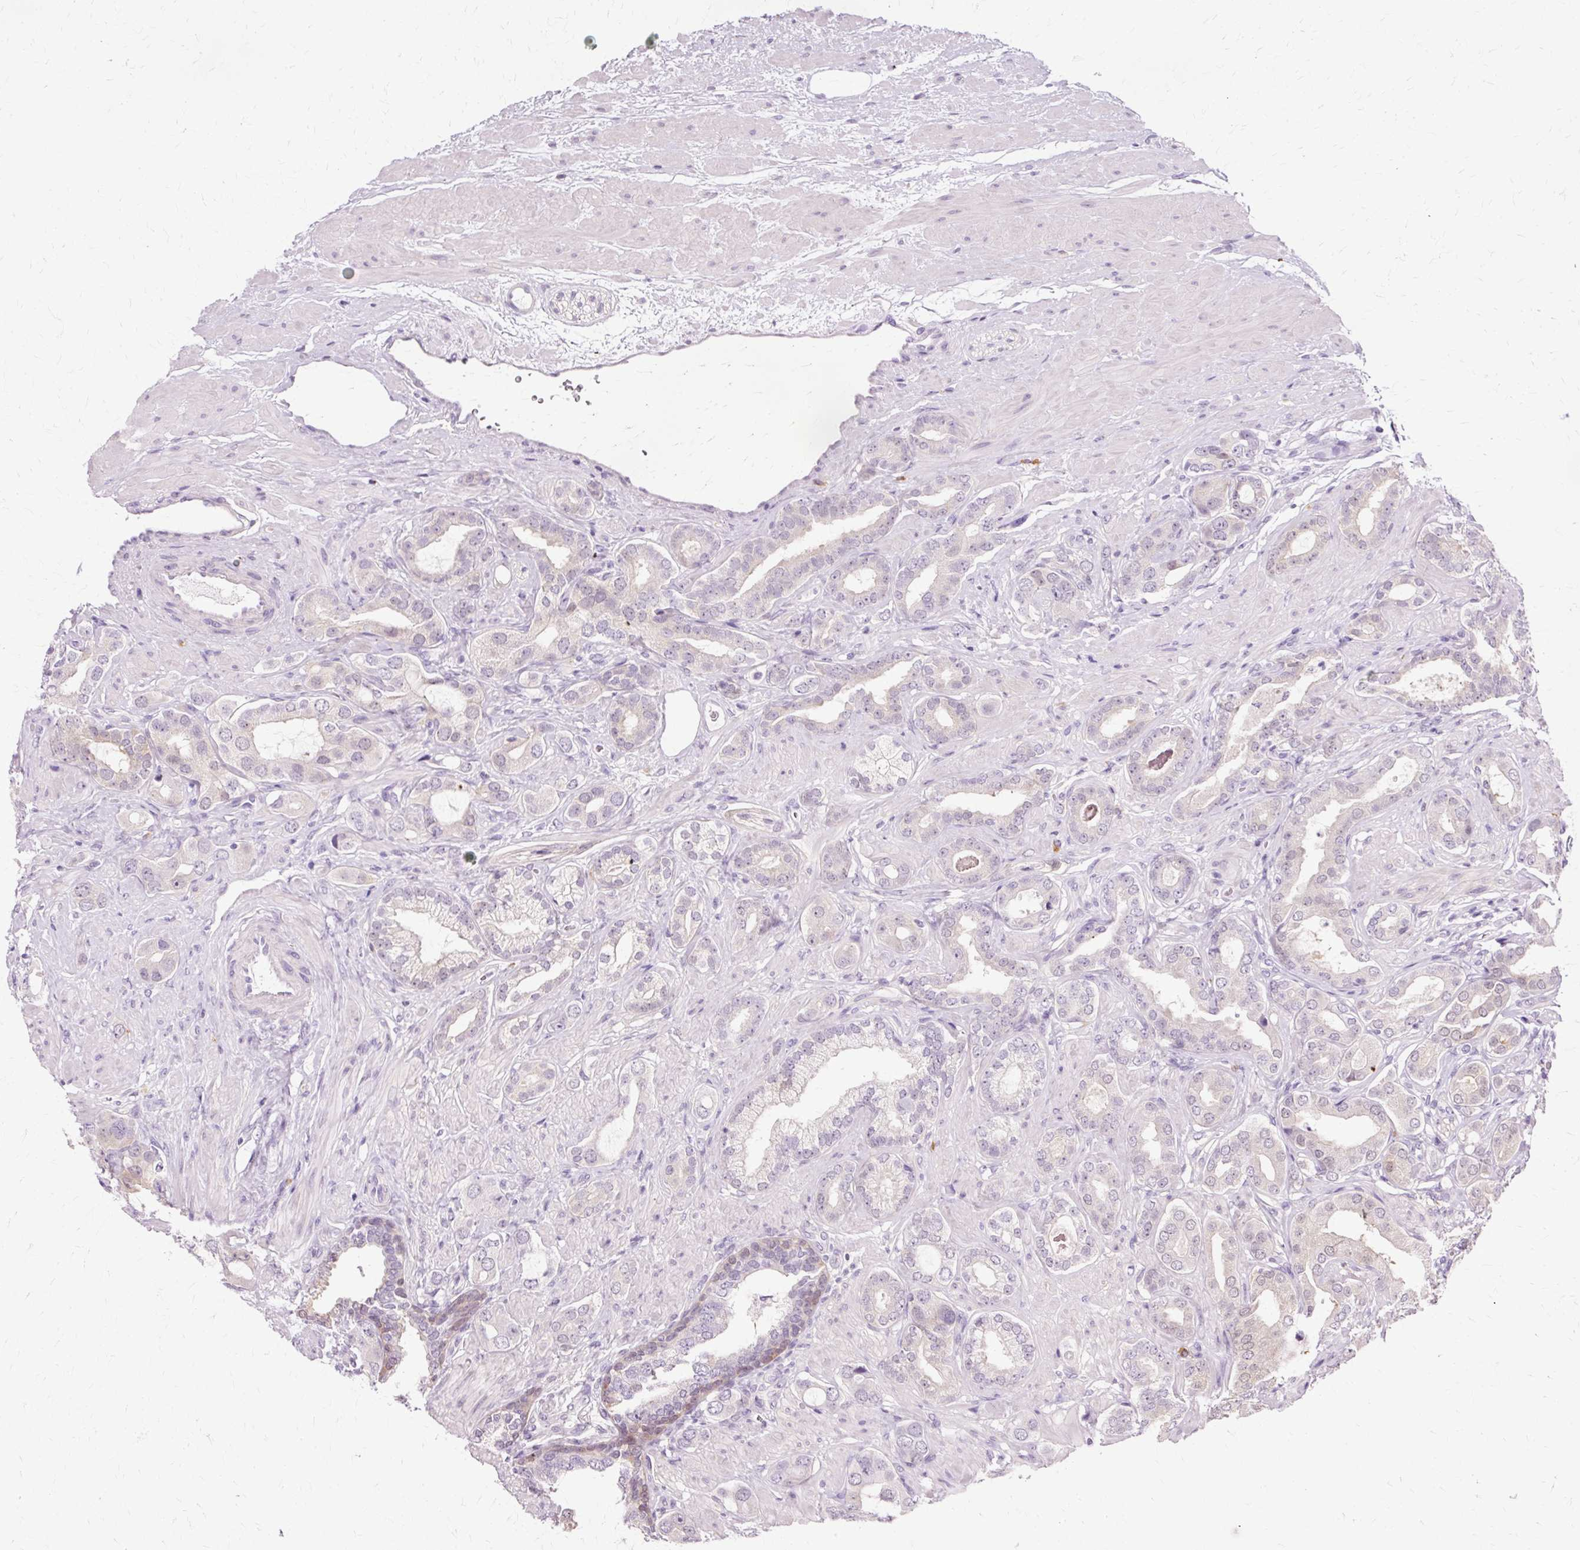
{"staining": {"intensity": "negative", "quantity": "none", "location": "none"}, "tissue": "prostate cancer", "cell_type": "Tumor cells", "image_type": "cancer", "snomed": [{"axis": "morphology", "description": "Adenocarcinoma, Low grade"}, {"axis": "topography", "description": "Prostate"}], "caption": "Immunohistochemistry (IHC) histopathology image of prostate low-grade adenocarcinoma stained for a protein (brown), which reveals no positivity in tumor cells.", "gene": "VN1R2", "patient": {"sex": "male", "age": 57}}